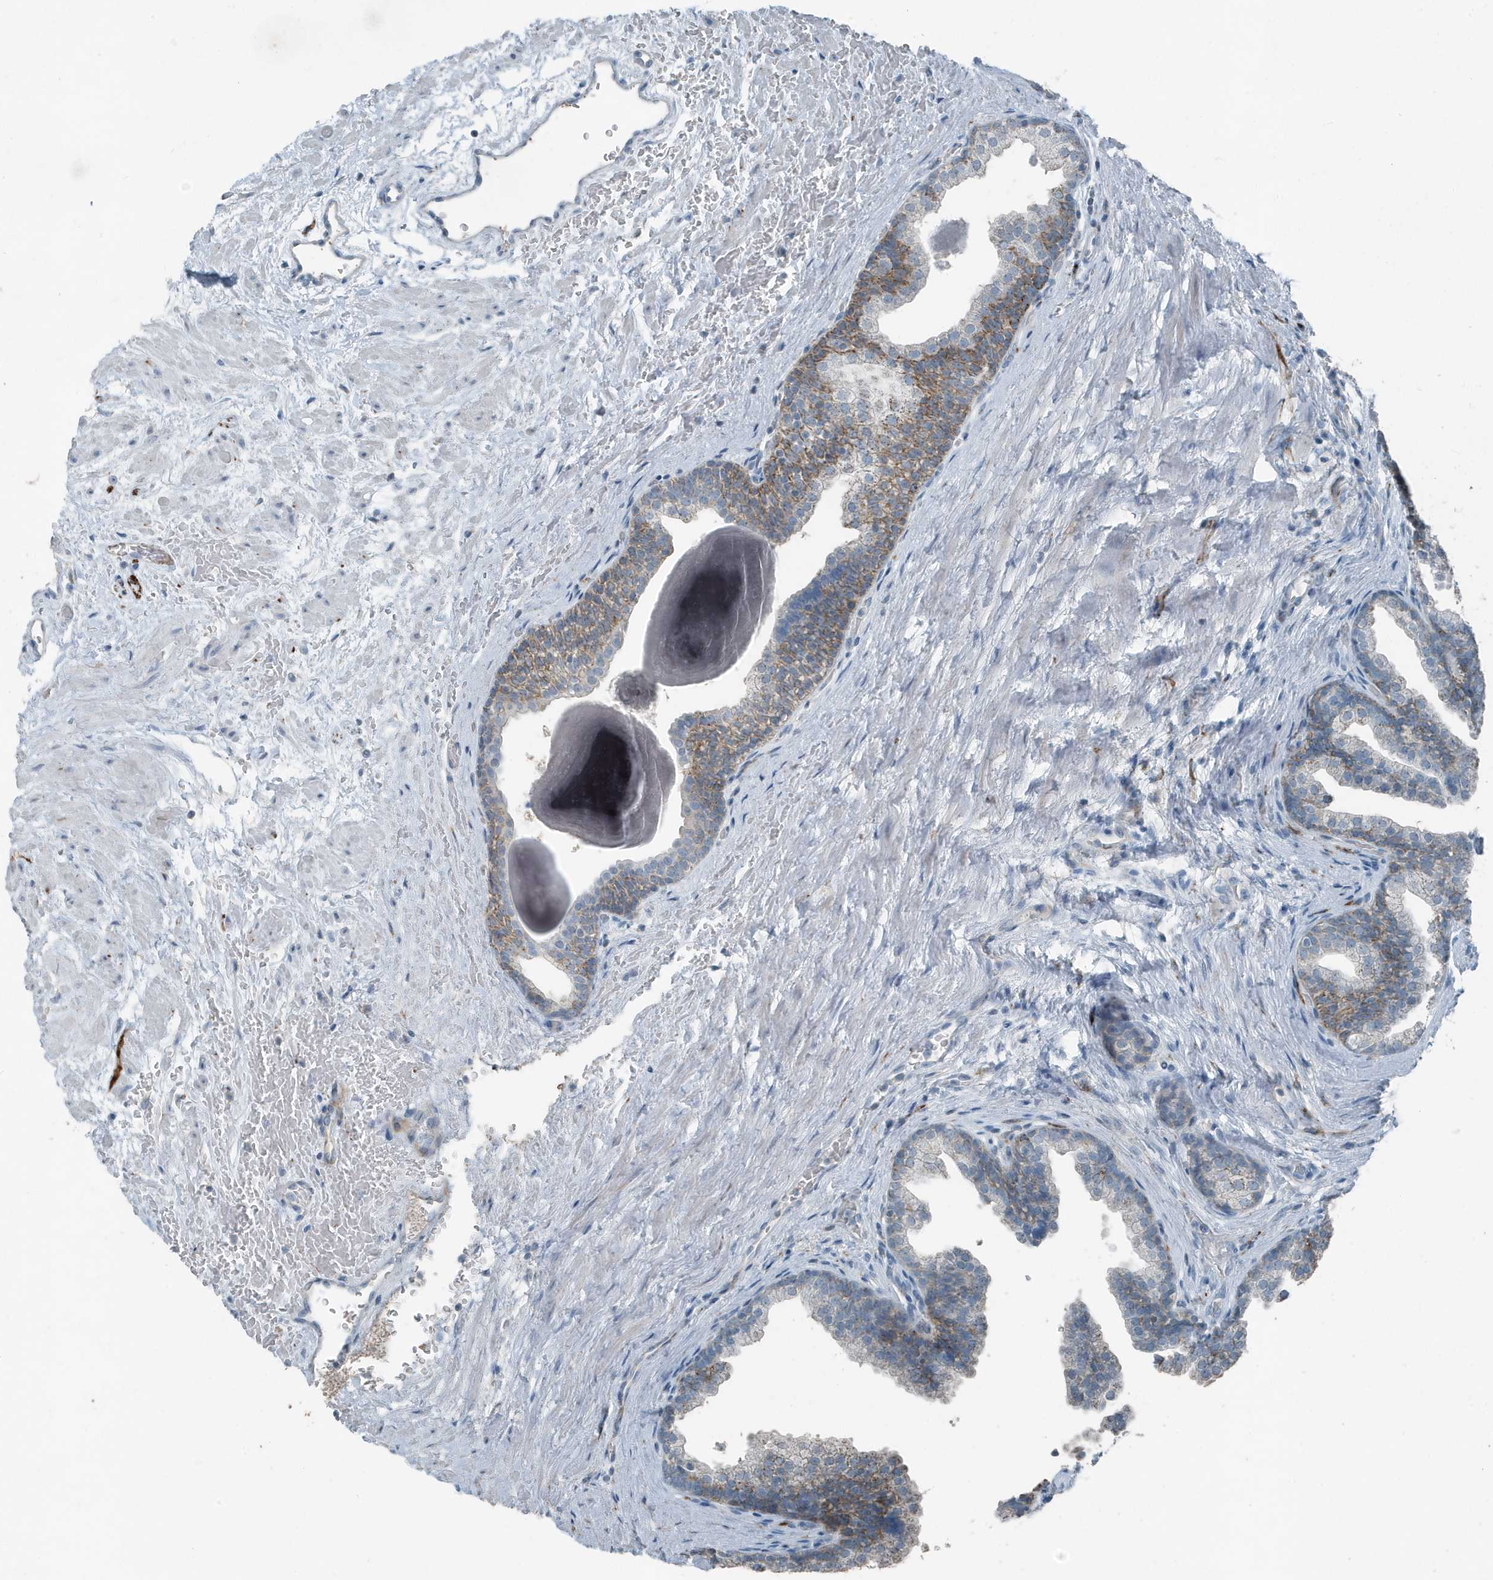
{"staining": {"intensity": "moderate", "quantity": "25%-75%", "location": "cytoplasmic/membranous"}, "tissue": "prostate", "cell_type": "Glandular cells", "image_type": "normal", "snomed": [{"axis": "morphology", "description": "Normal tissue, NOS"}, {"axis": "topography", "description": "Prostate"}], "caption": "Protein analysis of unremarkable prostate shows moderate cytoplasmic/membranous expression in approximately 25%-75% of glandular cells.", "gene": "FAM162A", "patient": {"sex": "male", "age": 48}}